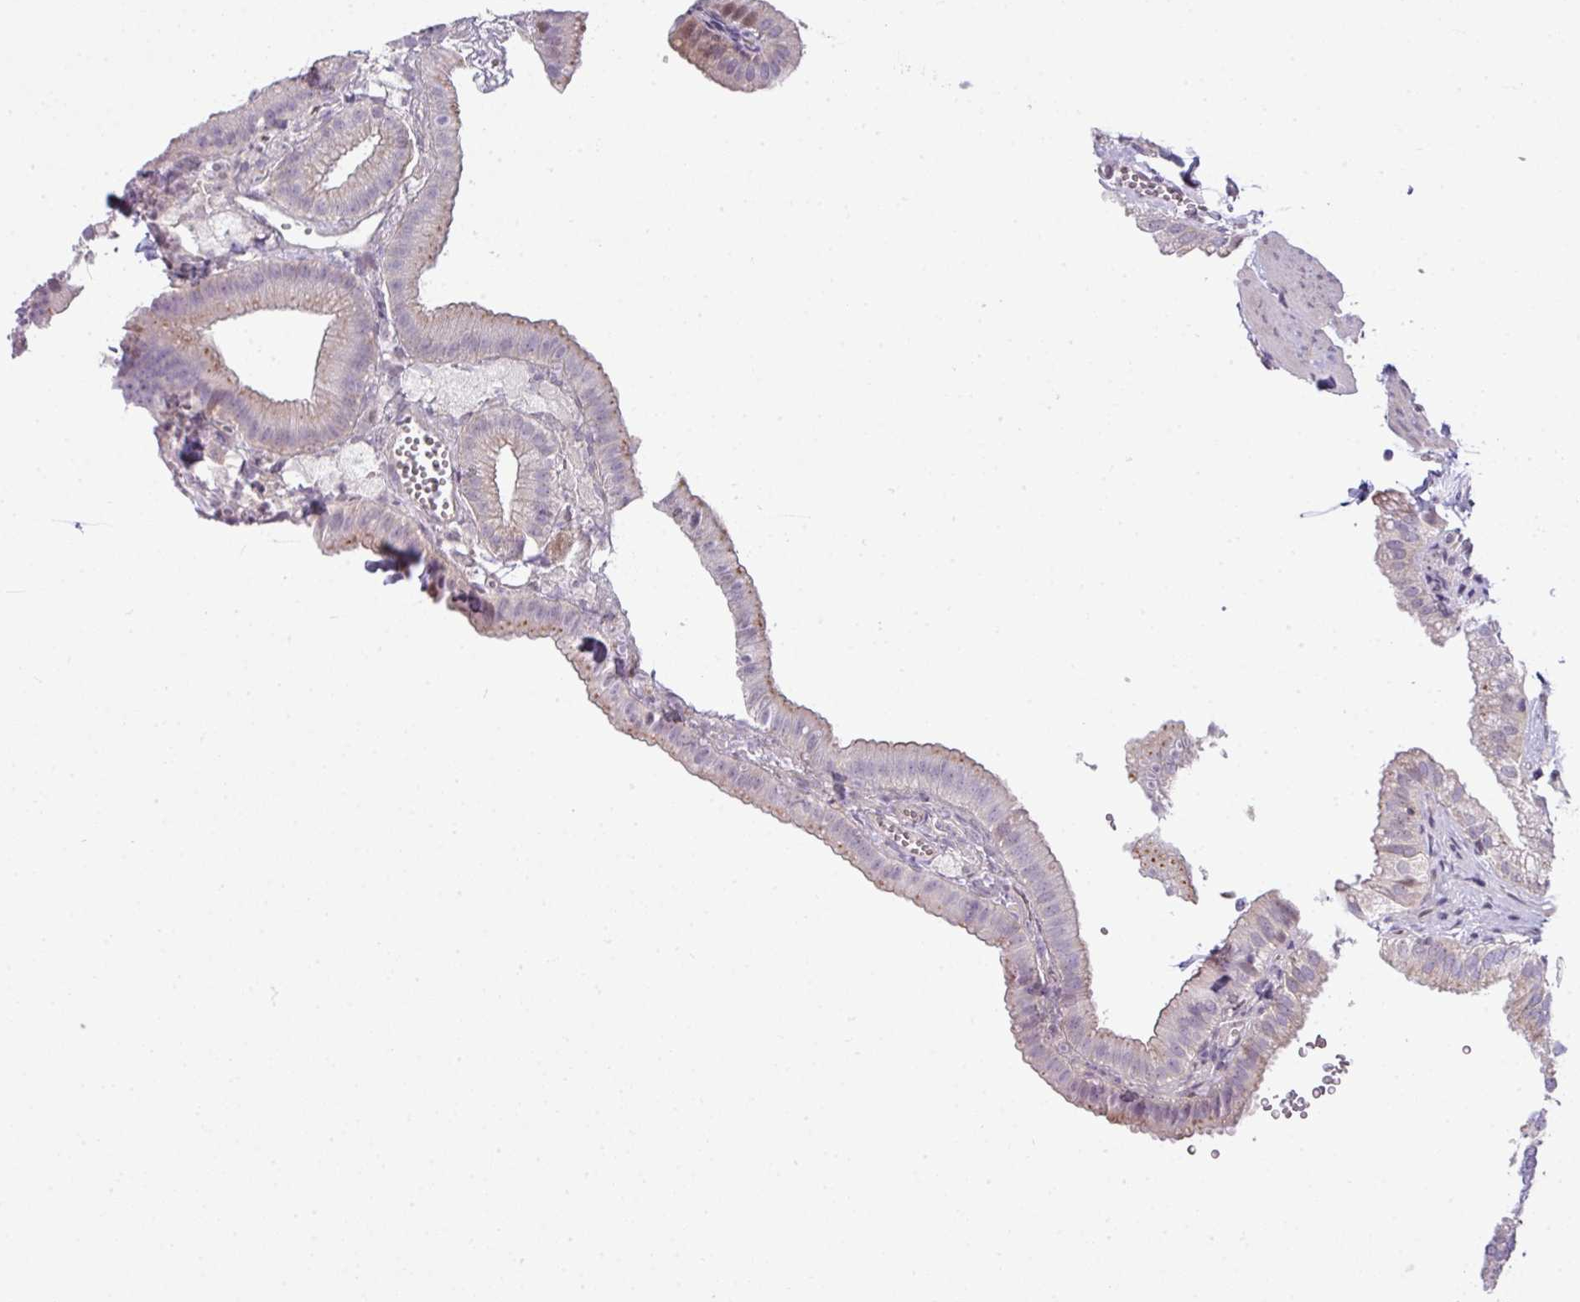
{"staining": {"intensity": "weak", "quantity": "25%-75%", "location": "cytoplasmic/membranous"}, "tissue": "gallbladder", "cell_type": "Glandular cells", "image_type": "normal", "snomed": [{"axis": "morphology", "description": "Normal tissue, NOS"}, {"axis": "topography", "description": "Gallbladder"}], "caption": "A photomicrograph showing weak cytoplasmic/membranous positivity in about 25%-75% of glandular cells in normal gallbladder, as visualized by brown immunohistochemical staining.", "gene": "STAT5A", "patient": {"sex": "female", "age": 61}}